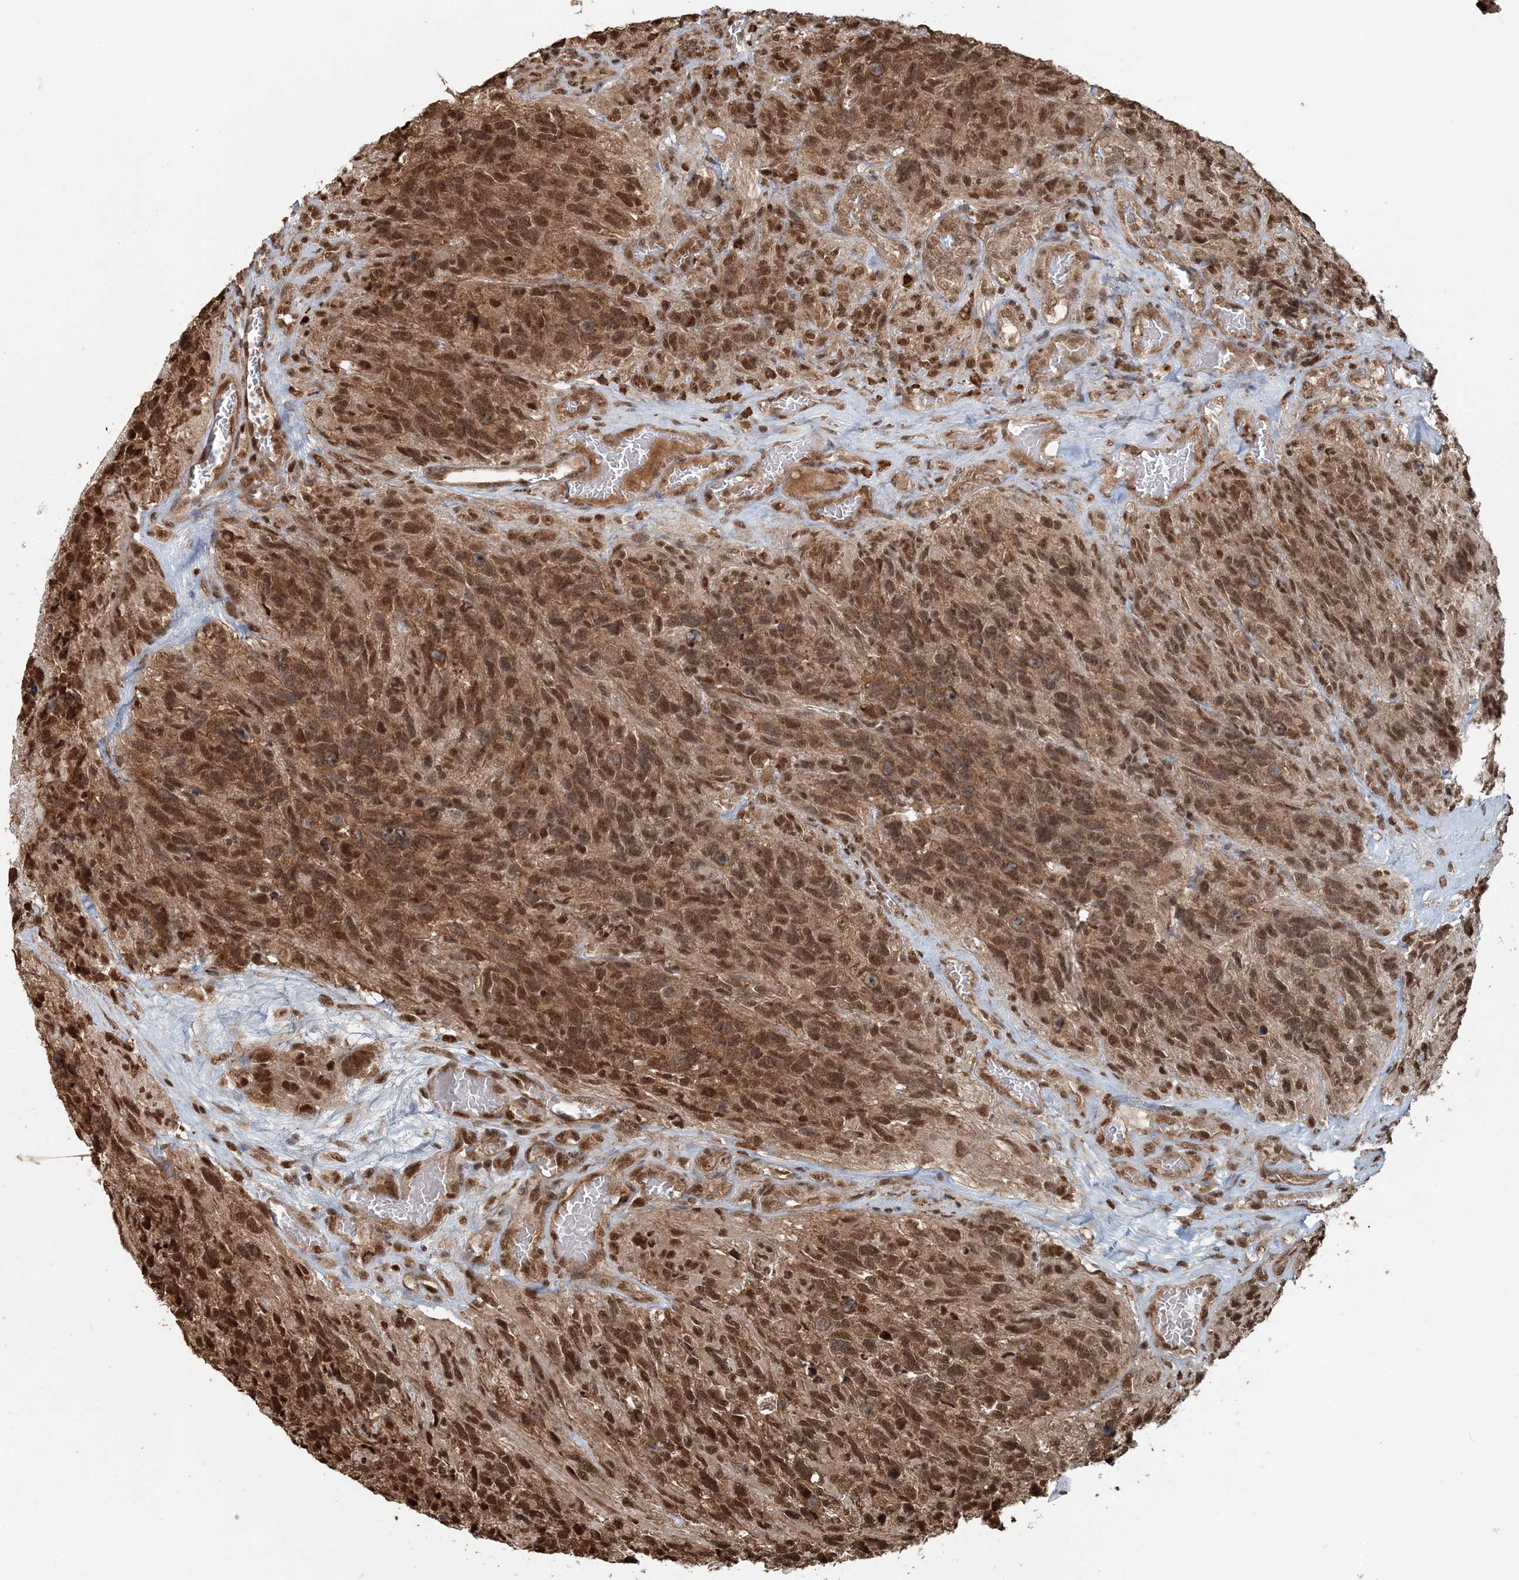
{"staining": {"intensity": "moderate", "quantity": ">75%", "location": "nuclear"}, "tissue": "glioma", "cell_type": "Tumor cells", "image_type": "cancer", "snomed": [{"axis": "morphology", "description": "Glioma, malignant, High grade"}, {"axis": "topography", "description": "Brain"}], "caption": "This histopathology image displays immunohistochemistry (IHC) staining of glioma, with medium moderate nuclear positivity in approximately >75% of tumor cells.", "gene": "ARHGAP35", "patient": {"sex": "male", "age": 69}}